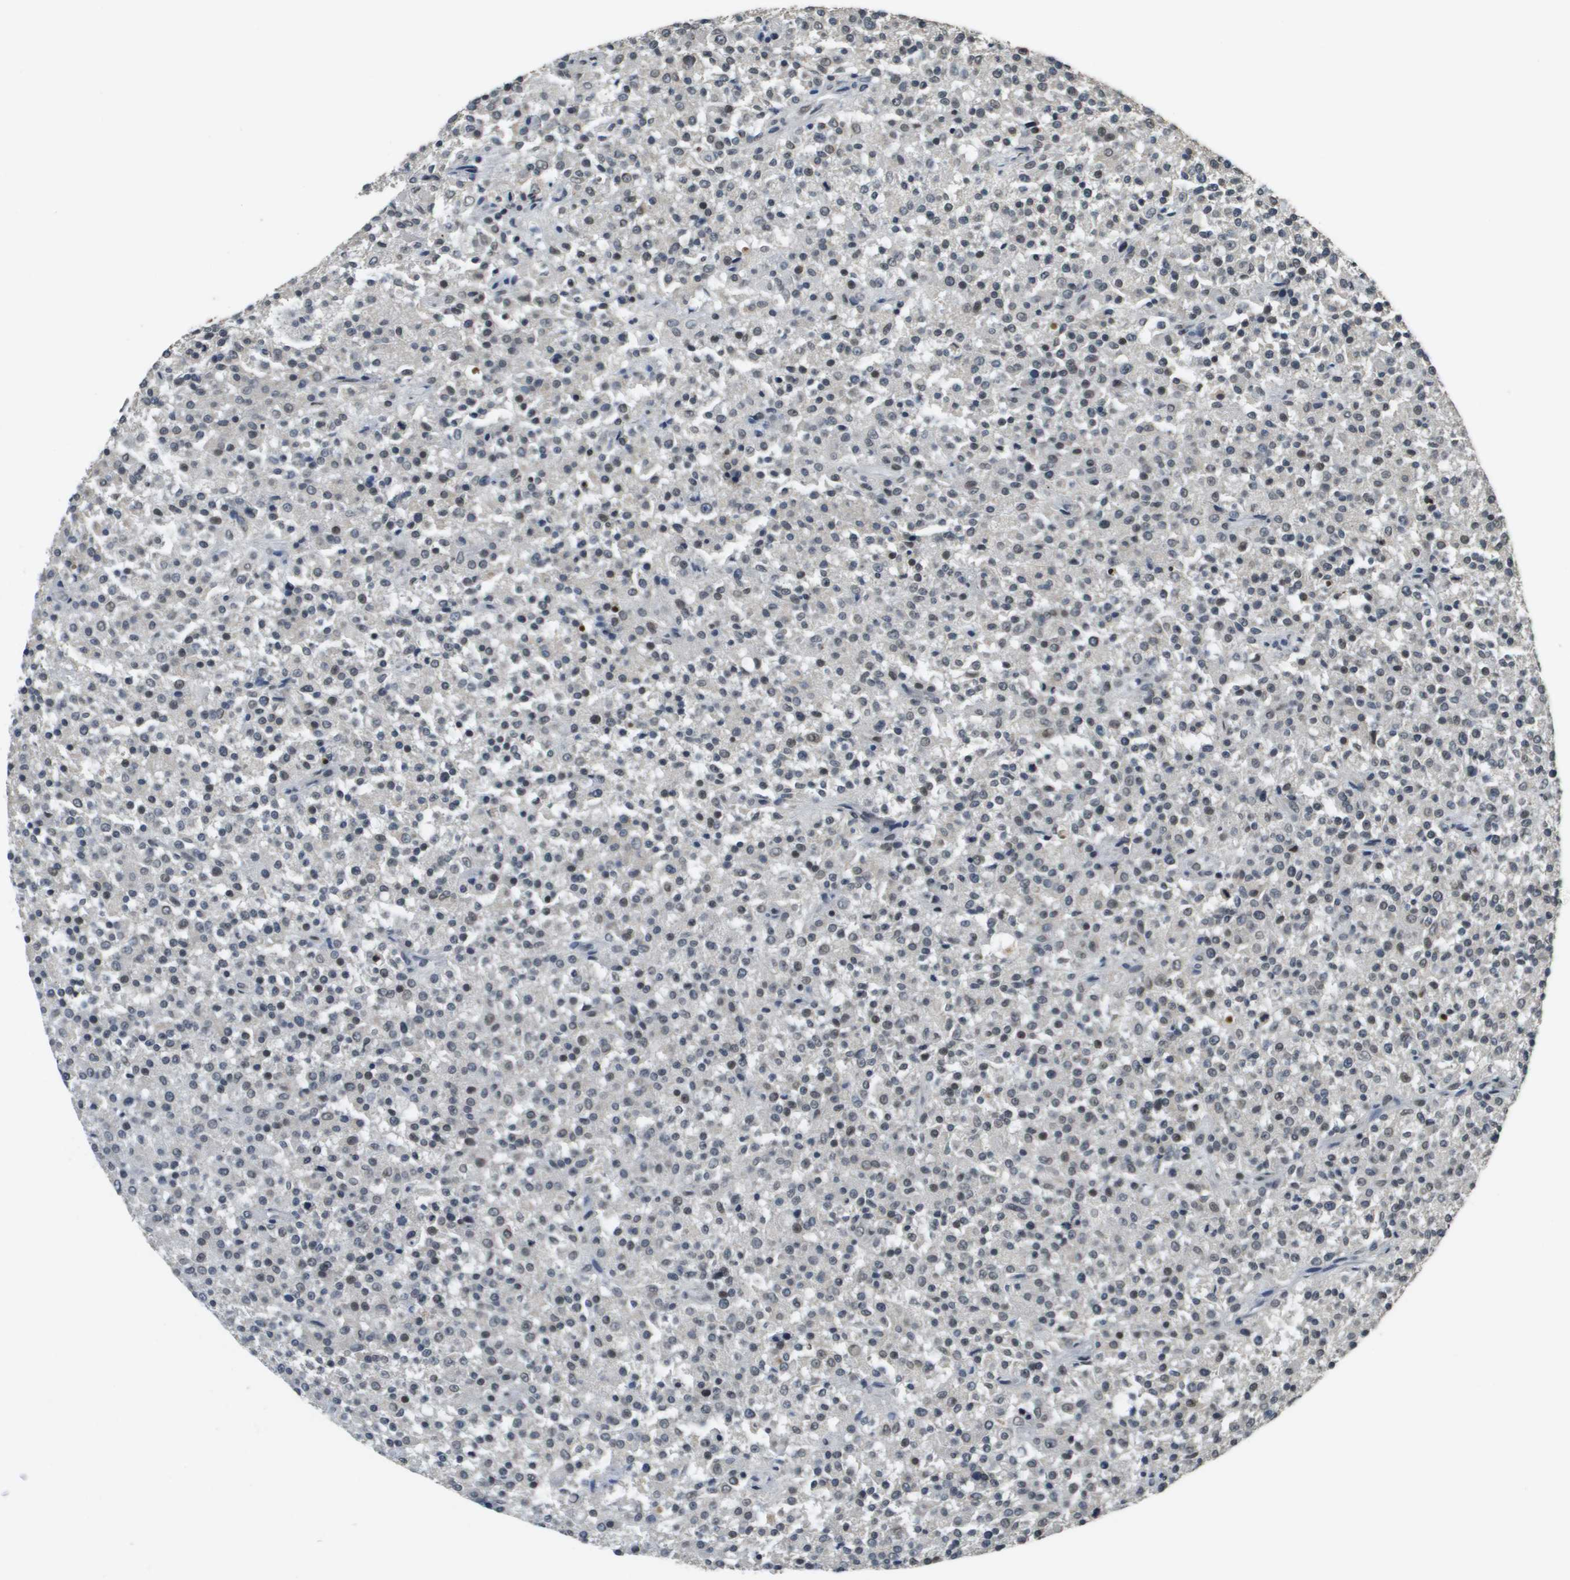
{"staining": {"intensity": "weak", "quantity": "25%-75%", "location": "nuclear"}, "tissue": "testis cancer", "cell_type": "Tumor cells", "image_type": "cancer", "snomed": [{"axis": "morphology", "description": "Seminoma, NOS"}, {"axis": "topography", "description": "Testis"}], "caption": "Human testis cancer stained with a brown dye displays weak nuclear positive staining in about 25%-75% of tumor cells.", "gene": "FANCC", "patient": {"sex": "male", "age": 59}}